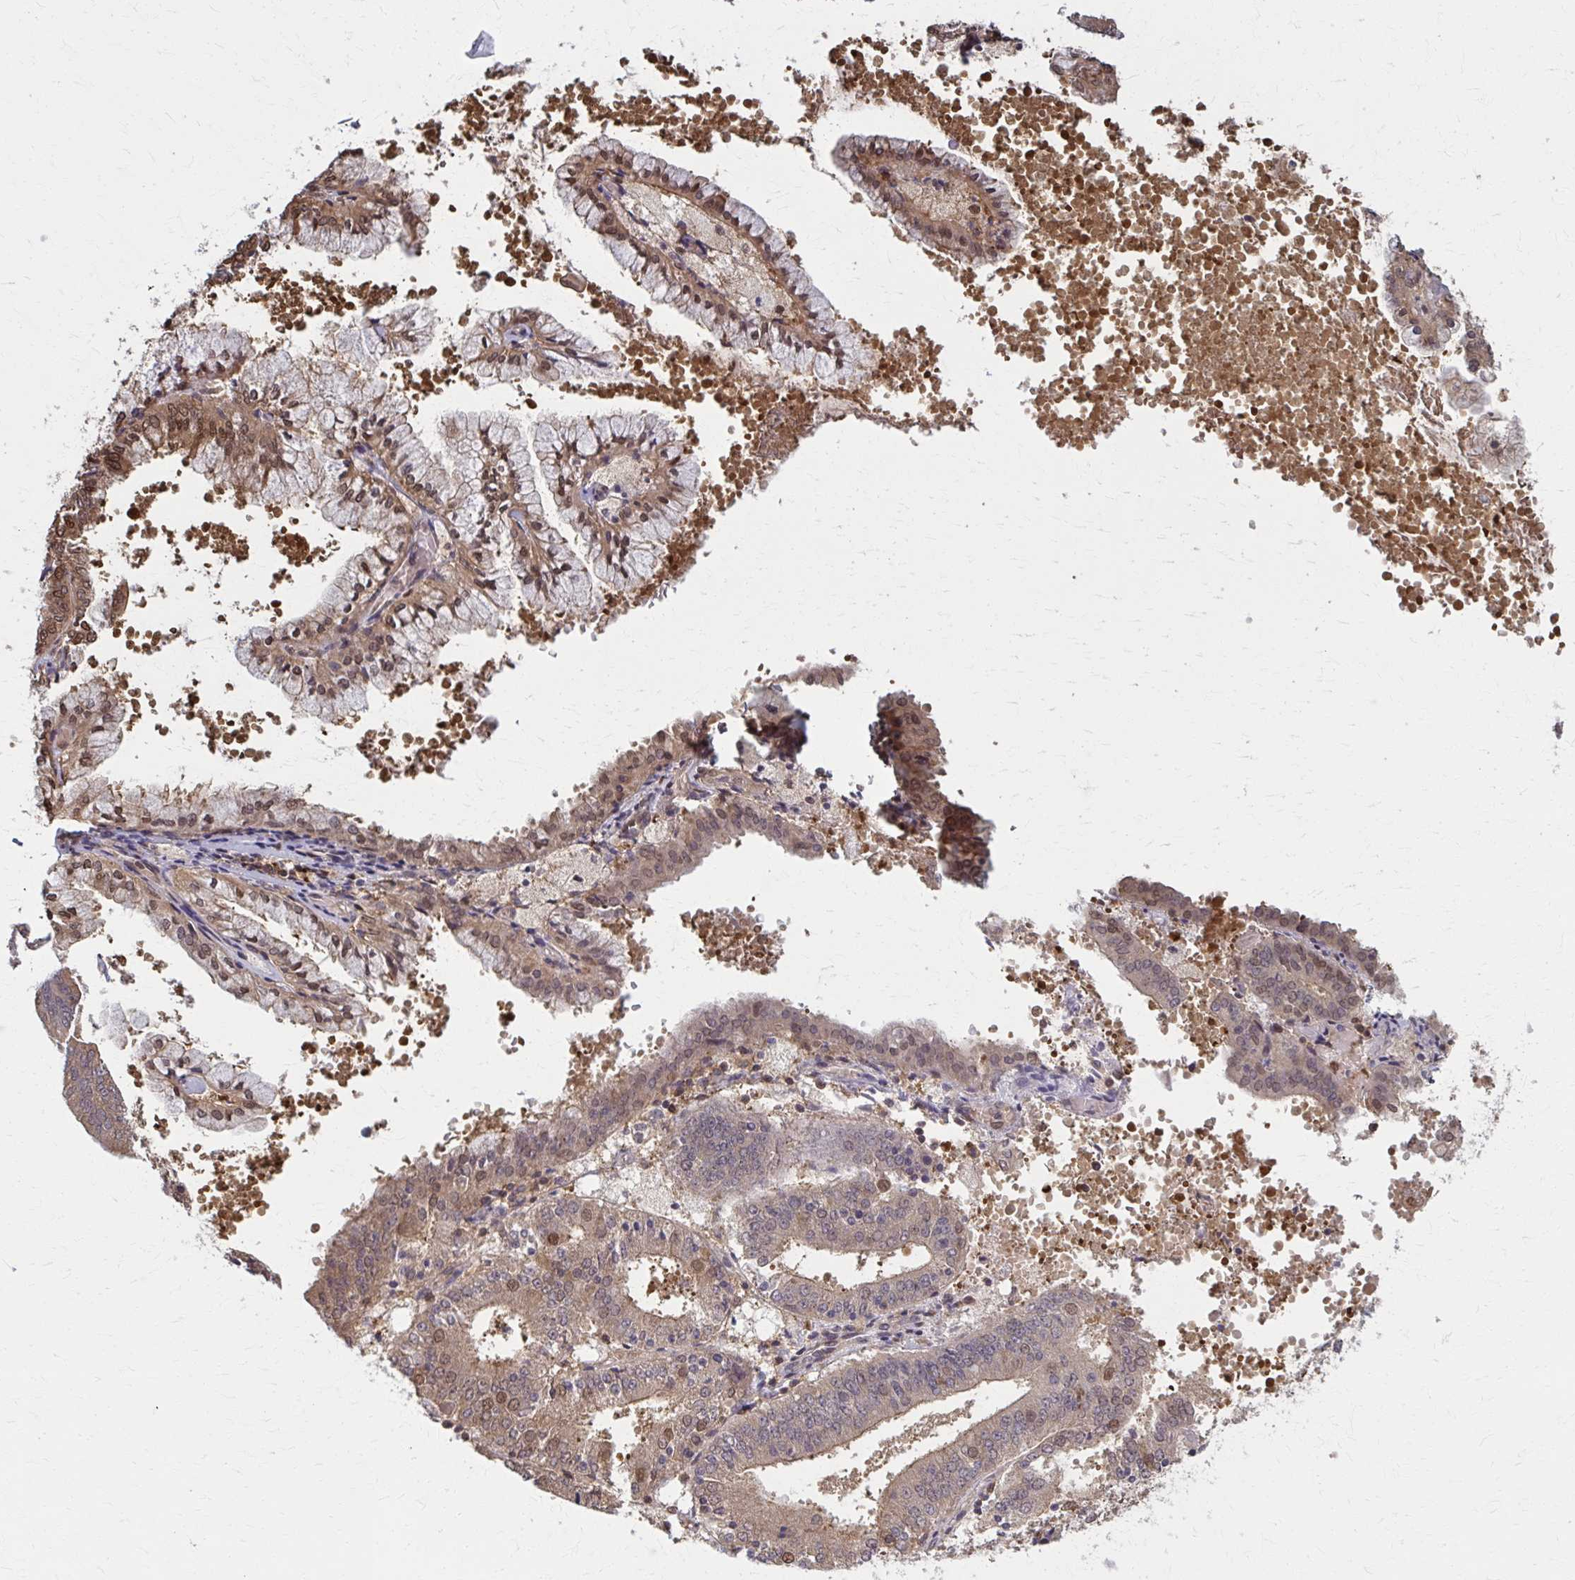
{"staining": {"intensity": "moderate", "quantity": ">75%", "location": "cytoplasmic/membranous,nuclear"}, "tissue": "endometrial cancer", "cell_type": "Tumor cells", "image_type": "cancer", "snomed": [{"axis": "morphology", "description": "Adenocarcinoma, NOS"}, {"axis": "topography", "description": "Endometrium"}], "caption": "An immunohistochemistry histopathology image of tumor tissue is shown. Protein staining in brown highlights moderate cytoplasmic/membranous and nuclear positivity in endometrial cancer (adenocarcinoma) within tumor cells. The protein of interest is shown in brown color, while the nuclei are stained blue.", "gene": "MDH1", "patient": {"sex": "female", "age": 63}}